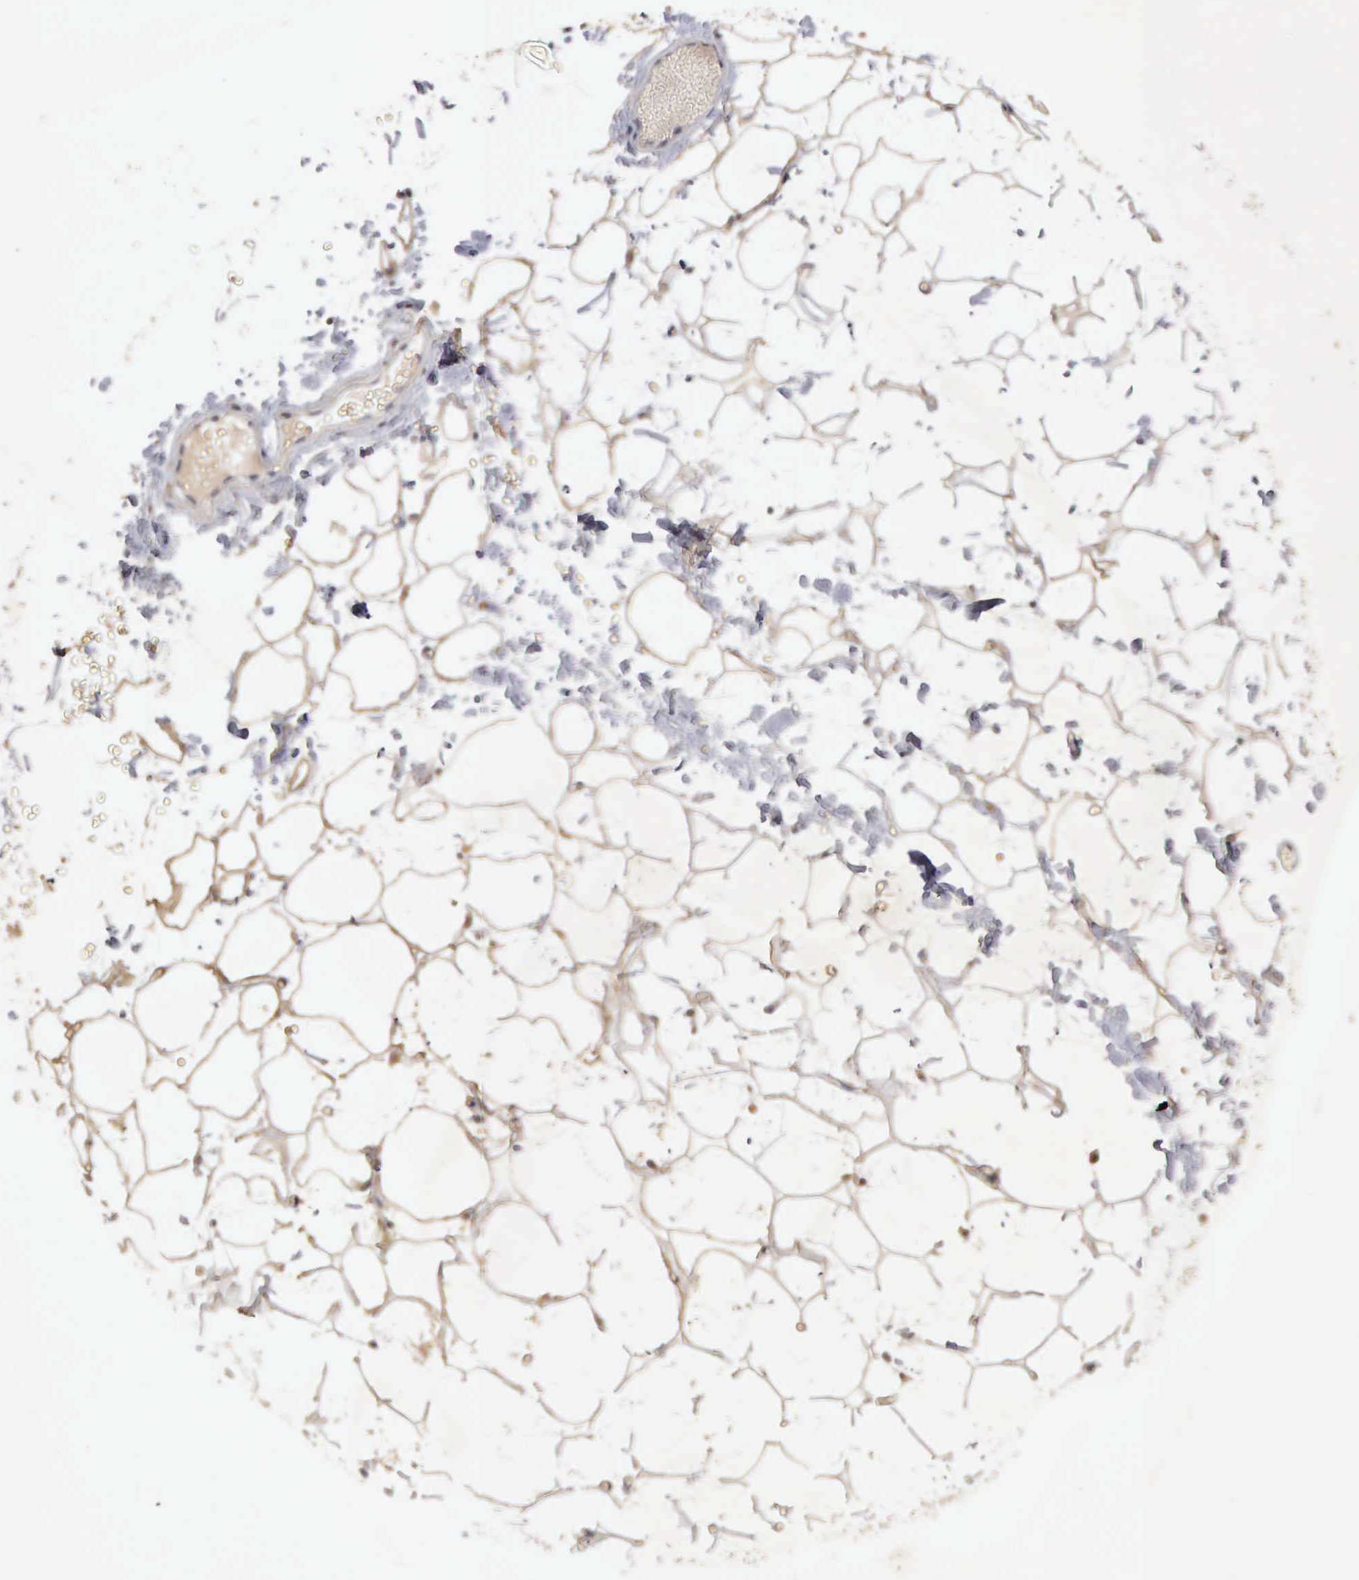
{"staining": {"intensity": "weak", "quantity": ">75%", "location": "cytoplasmic/membranous"}, "tissue": "adipose tissue", "cell_type": "Adipocytes", "image_type": "normal", "snomed": [{"axis": "morphology", "description": "Normal tissue, NOS"}, {"axis": "morphology", "description": "Fibrosis, NOS"}, {"axis": "topography", "description": "Breast"}], "caption": "Adipocytes reveal low levels of weak cytoplasmic/membranous positivity in approximately >75% of cells in normal human adipose tissue. The protein is shown in brown color, while the nuclei are stained blue.", "gene": "KRT6B", "patient": {"sex": "female", "age": 24}}